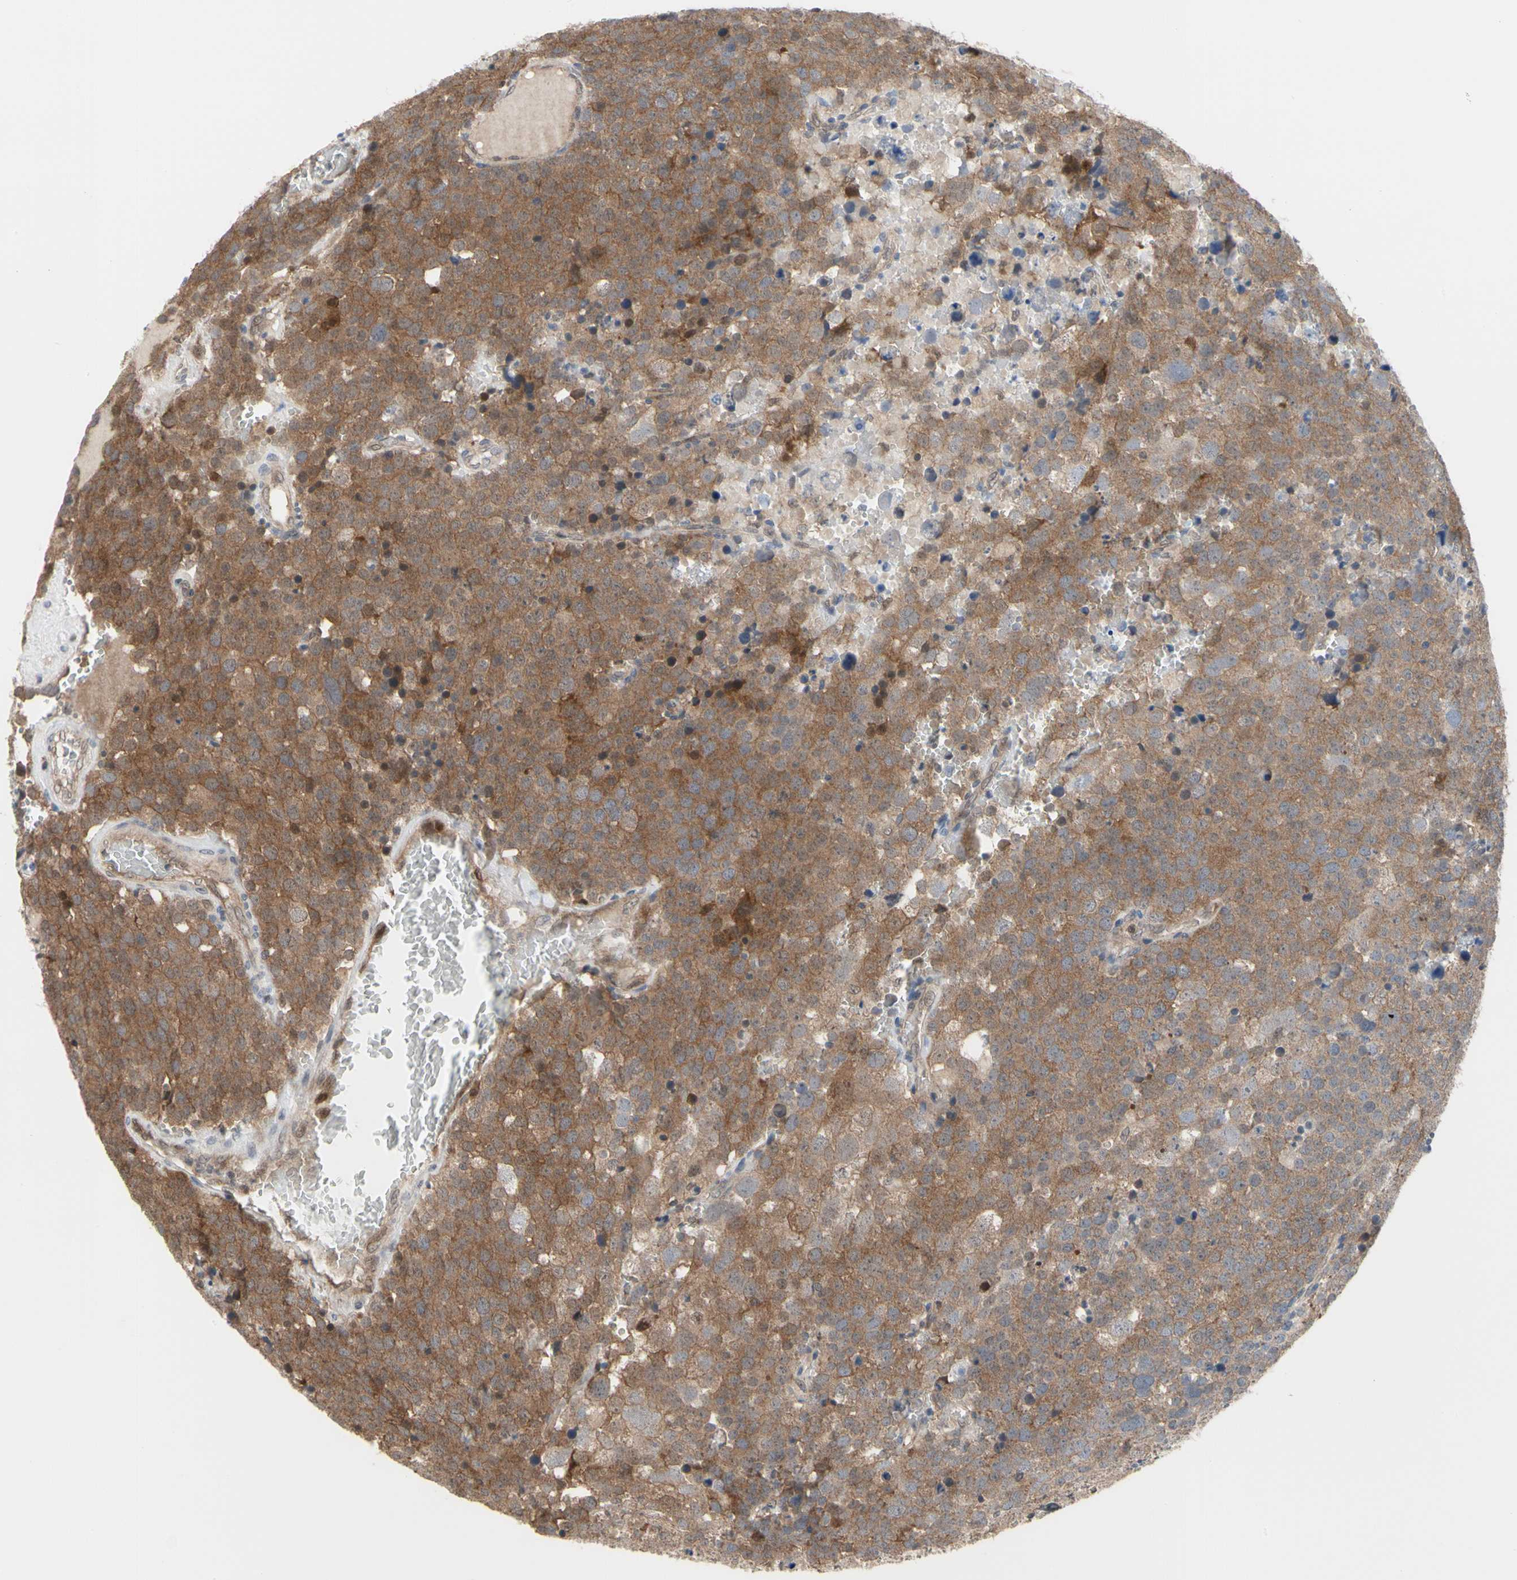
{"staining": {"intensity": "moderate", "quantity": ">75%", "location": "cytoplasmic/membranous"}, "tissue": "testis cancer", "cell_type": "Tumor cells", "image_type": "cancer", "snomed": [{"axis": "morphology", "description": "Seminoma, NOS"}, {"axis": "topography", "description": "Testis"}], "caption": "Human seminoma (testis) stained with a brown dye shows moderate cytoplasmic/membranous positive staining in about >75% of tumor cells.", "gene": "CDK5", "patient": {"sex": "male", "age": 71}}